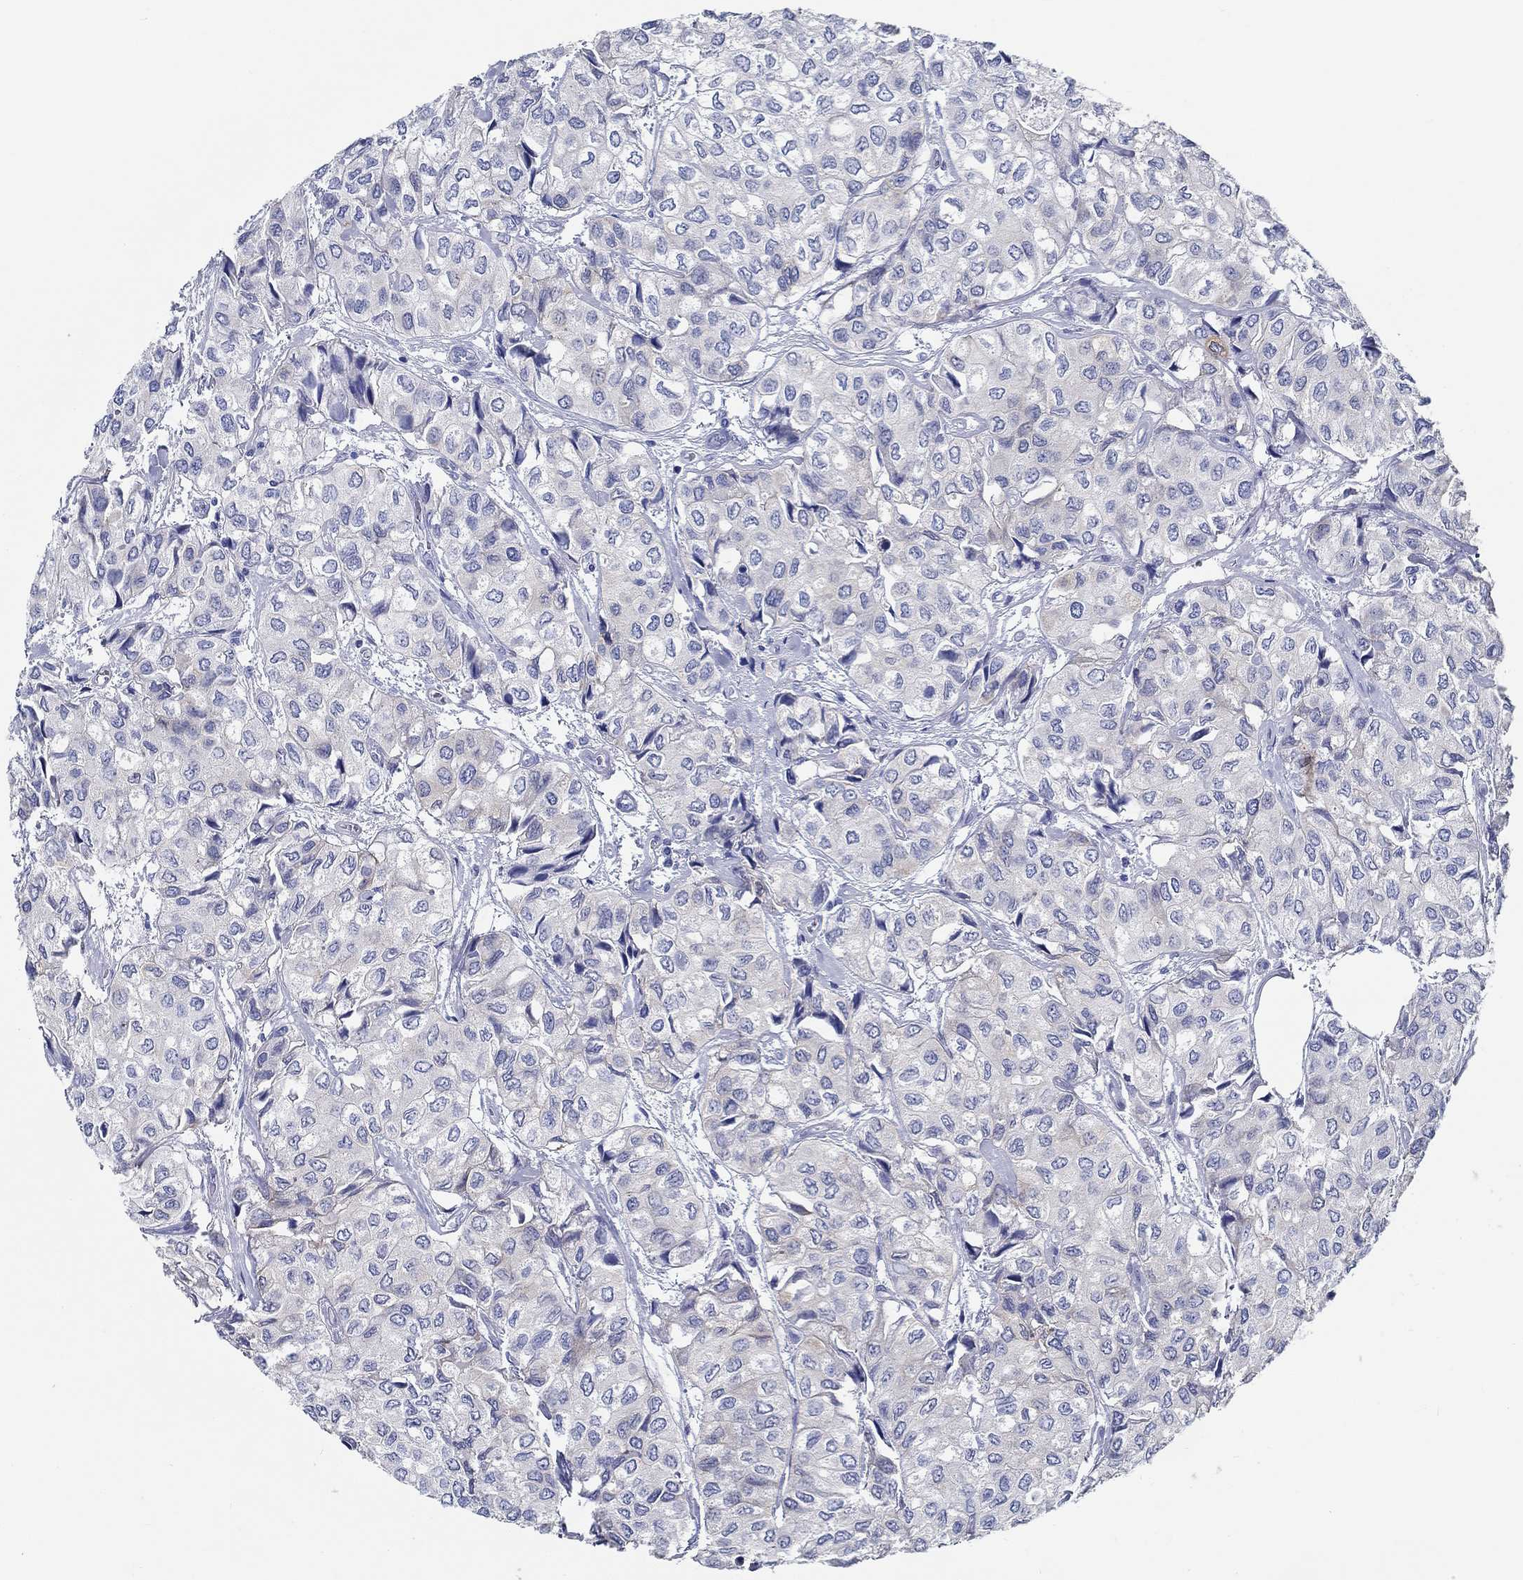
{"staining": {"intensity": "negative", "quantity": "none", "location": "none"}, "tissue": "urothelial cancer", "cell_type": "Tumor cells", "image_type": "cancer", "snomed": [{"axis": "morphology", "description": "Urothelial carcinoma, High grade"}, {"axis": "topography", "description": "Urinary bladder"}], "caption": "Protein analysis of urothelial carcinoma (high-grade) exhibits no significant staining in tumor cells.", "gene": "RD3L", "patient": {"sex": "male", "age": 73}}